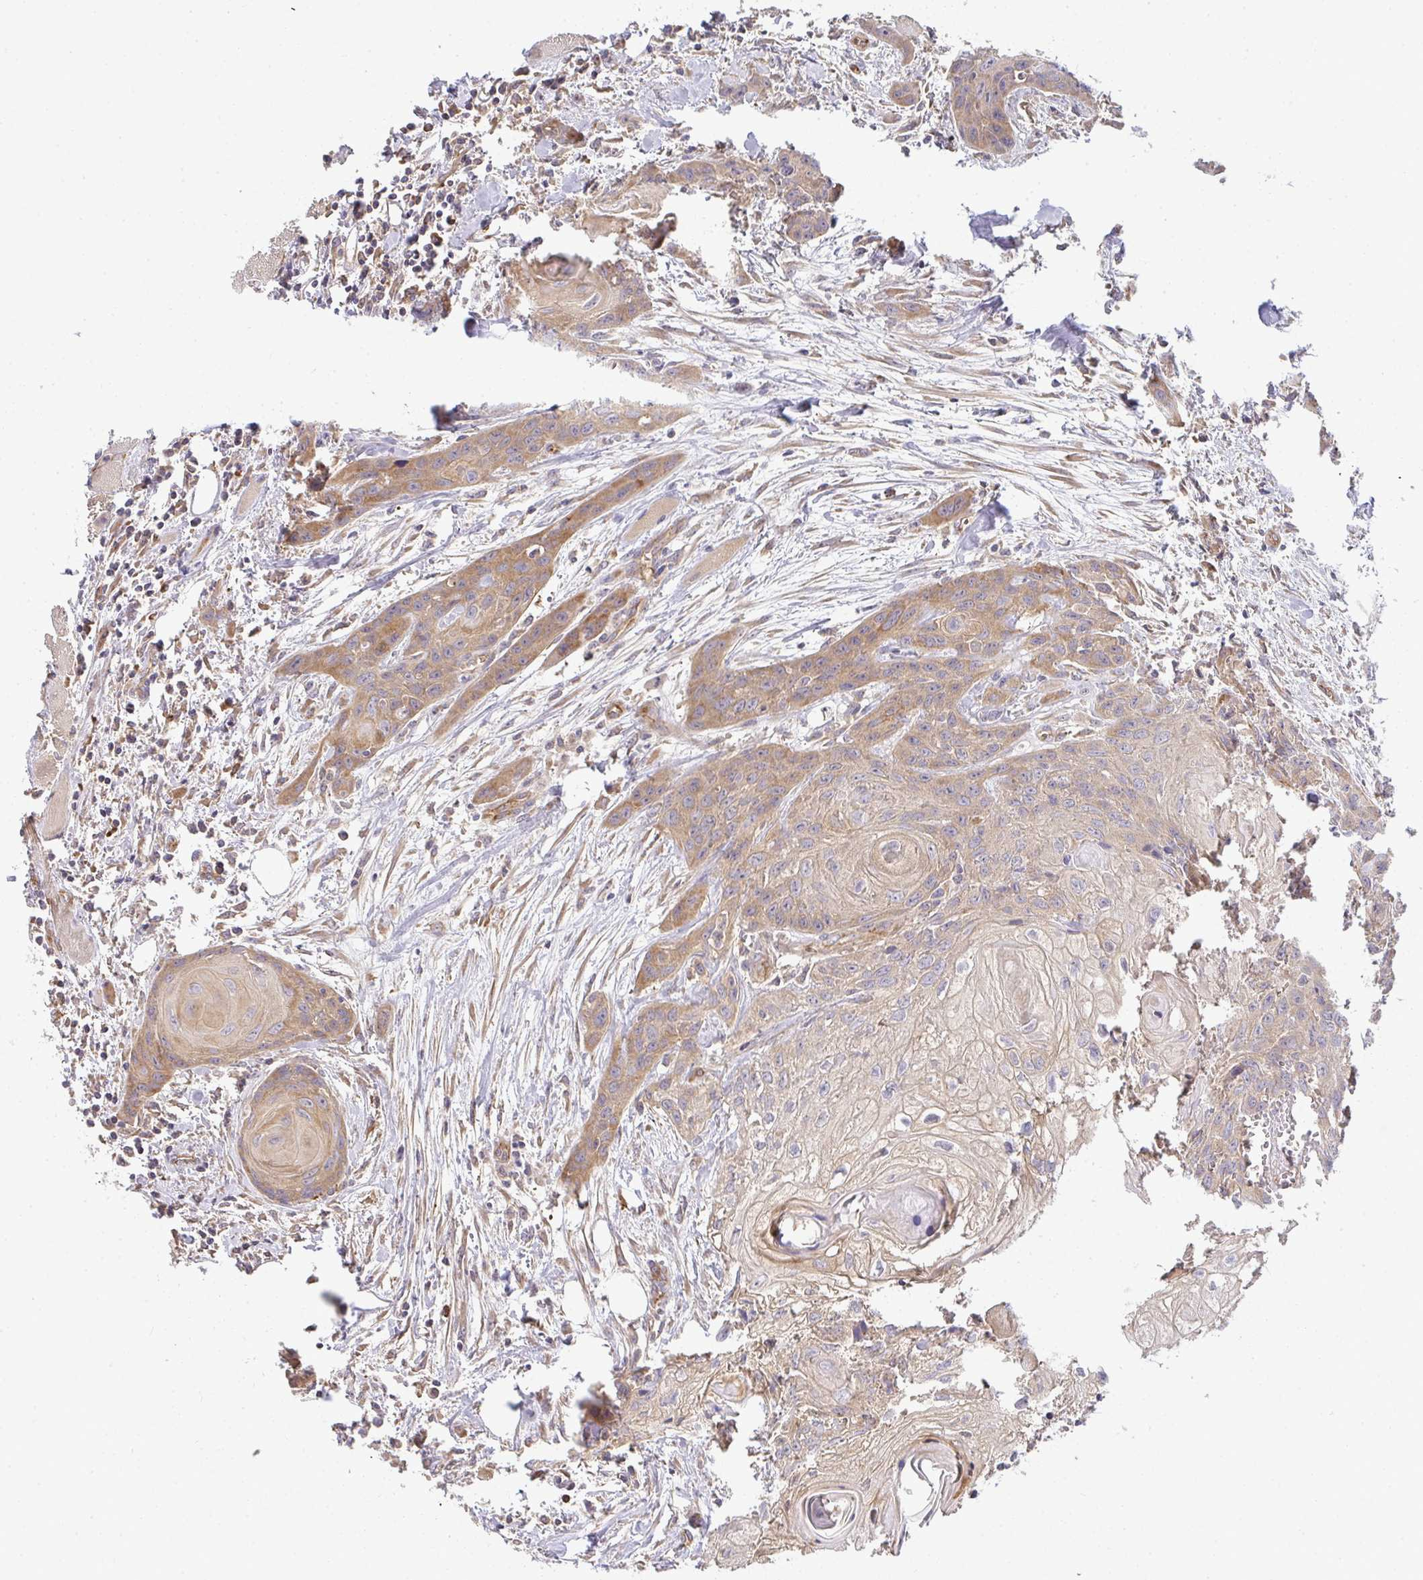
{"staining": {"intensity": "moderate", "quantity": ">75%", "location": "cytoplasmic/membranous"}, "tissue": "head and neck cancer", "cell_type": "Tumor cells", "image_type": "cancer", "snomed": [{"axis": "morphology", "description": "Squamous cell carcinoma, NOS"}, {"axis": "topography", "description": "Oral tissue"}, {"axis": "topography", "description": "Head-Neck"}], "caption": "Tumor cells exhibit medium levels of moderate cytoplasmic/membranous expression in about >75% of cells in human head and neck cancer.", "gene": "B4GALT6", "patient": {"sex": "male", "age": 58}}